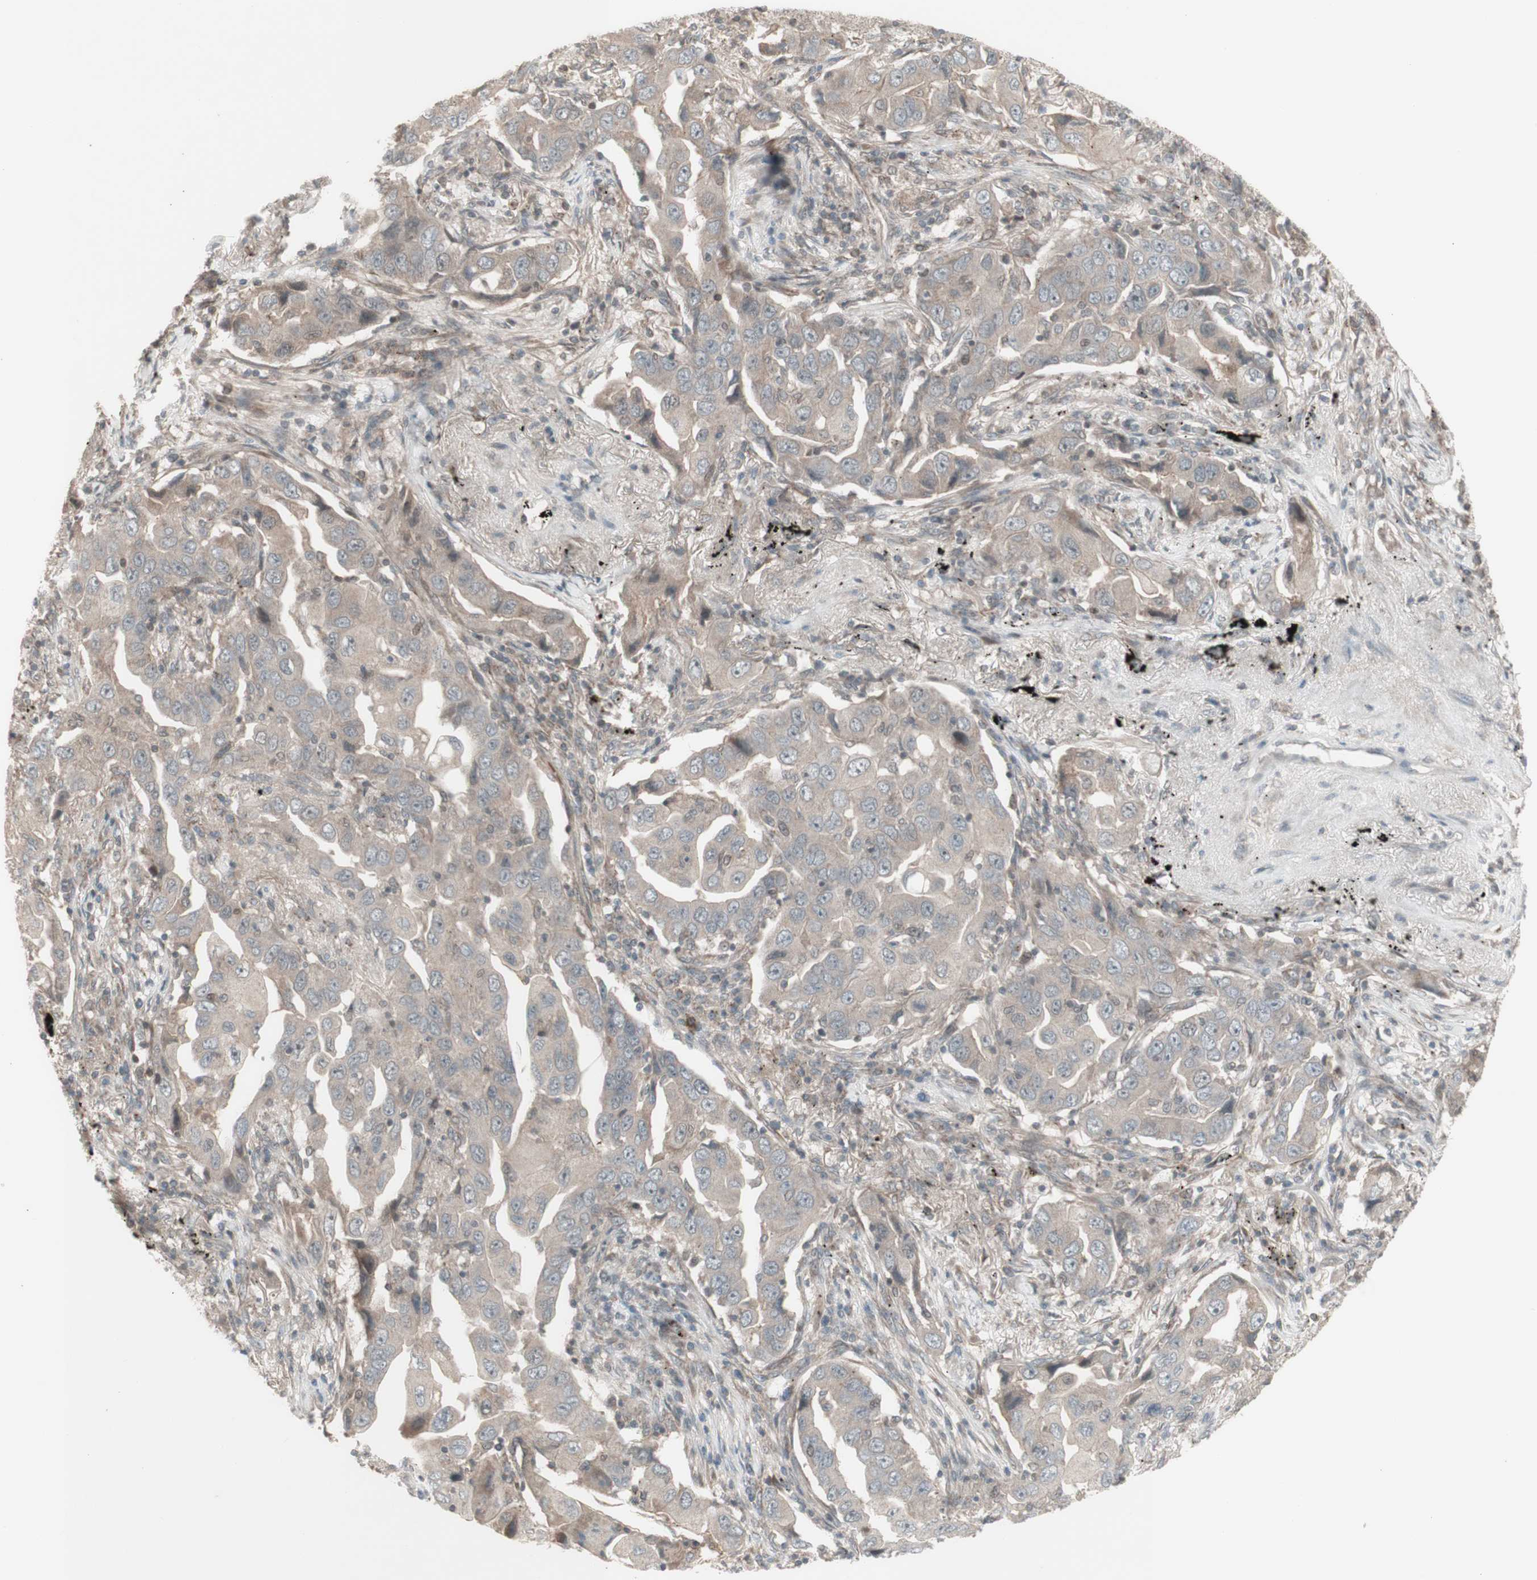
{"staining": {"intensity": "negative", "quantity": "none", "location": "none"}, "tissue": "lung cancer", "cell_type": "Tumor cells", "image_type": "cancer", "snomed": [{"axis": "morphology", "description": "Adenocarcinoma, NOS"}, {"axis": "topography", "description": "Lung"}], "caption": "DAB (3,3'-diaminobenzidine) immunohistochemical staining of human adenocarcinoma (lung) displays no significant staining in tumor cells.", "gene": "MSH6", "patient": {"sex": "female", "age": 65}}